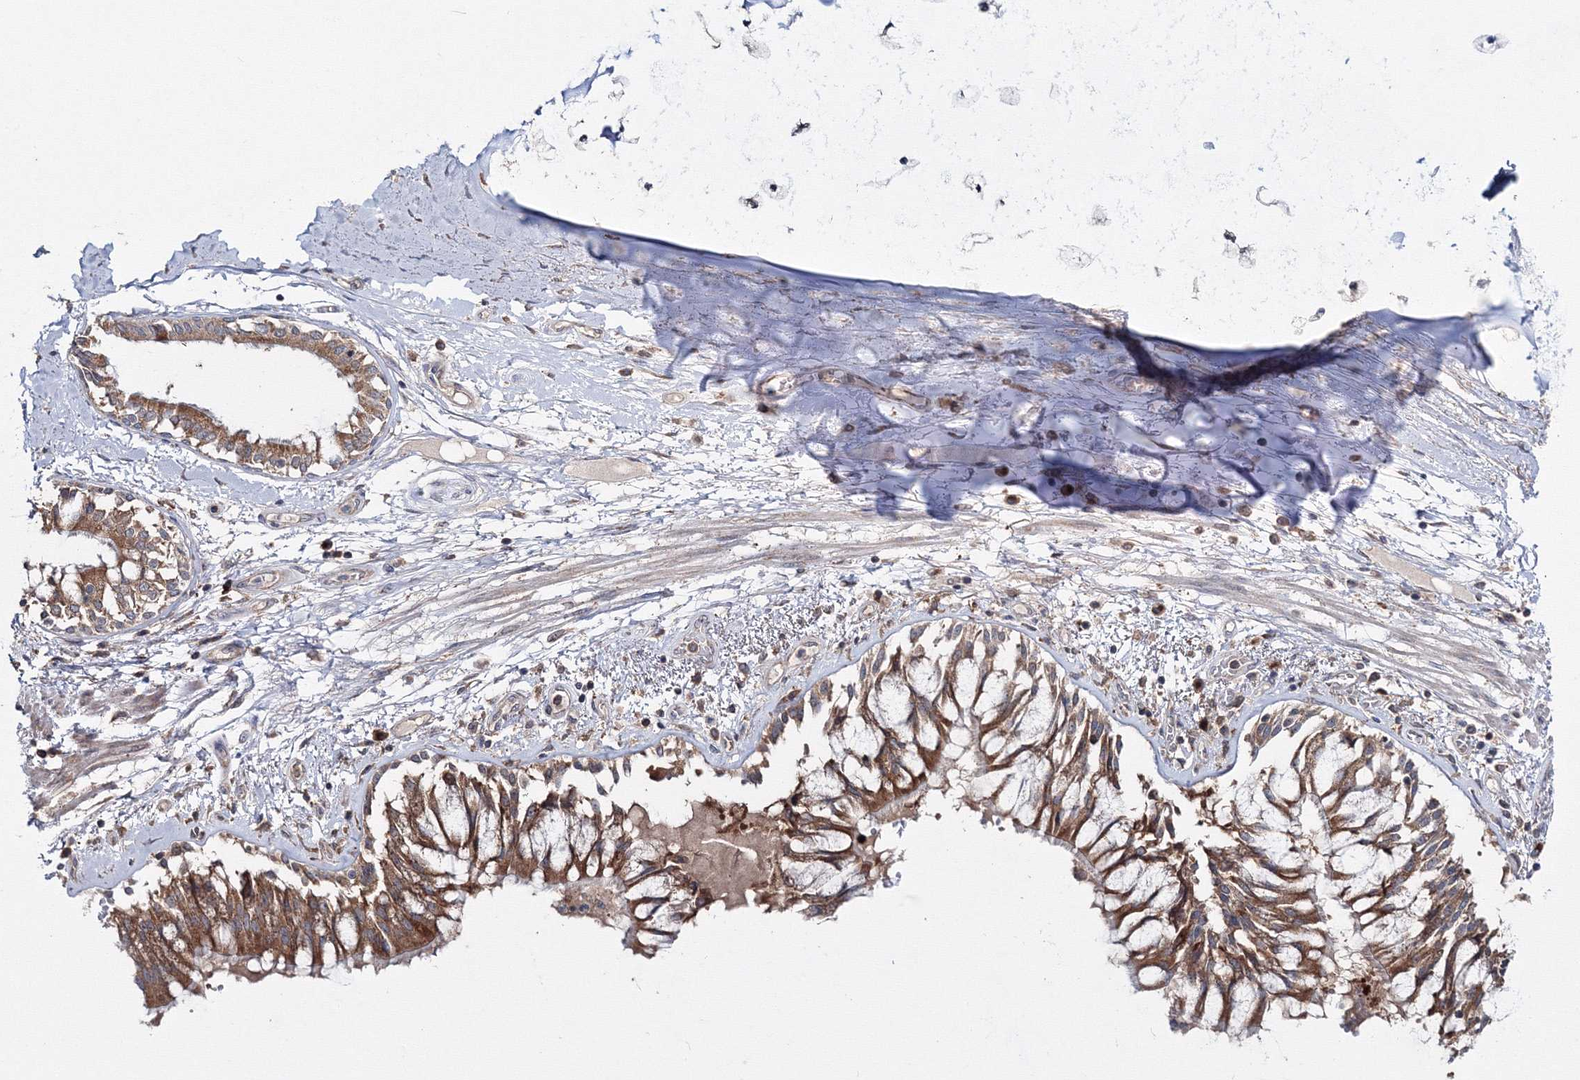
{"staining": {"intensity": "negative", "quantity": "none", "location": "none"}, "tissue": "soft tissue", "cell_type": "Chondrocytes", "image_type": "normal", "snomed": [{"axis": "morphology", "description": "Normal tissue, NOS"}, {"axis": "topography", "description": "Cartilage tissue"}, {"axis": "topography", "description": "Bronchus"}, {"axis": "topography", "description": "Lung"}, {"axis": "topography", "description": "Peripheral nerve tissue"}], "caption": "The image displays no significant staining in chondrocytes of soft tissue. The staining is performed using DAB brown chromogen with nuclei counter-stained in using hematoxylin.", "gene": "PEX13", "patient": {"sex": "female", "age": 49}}